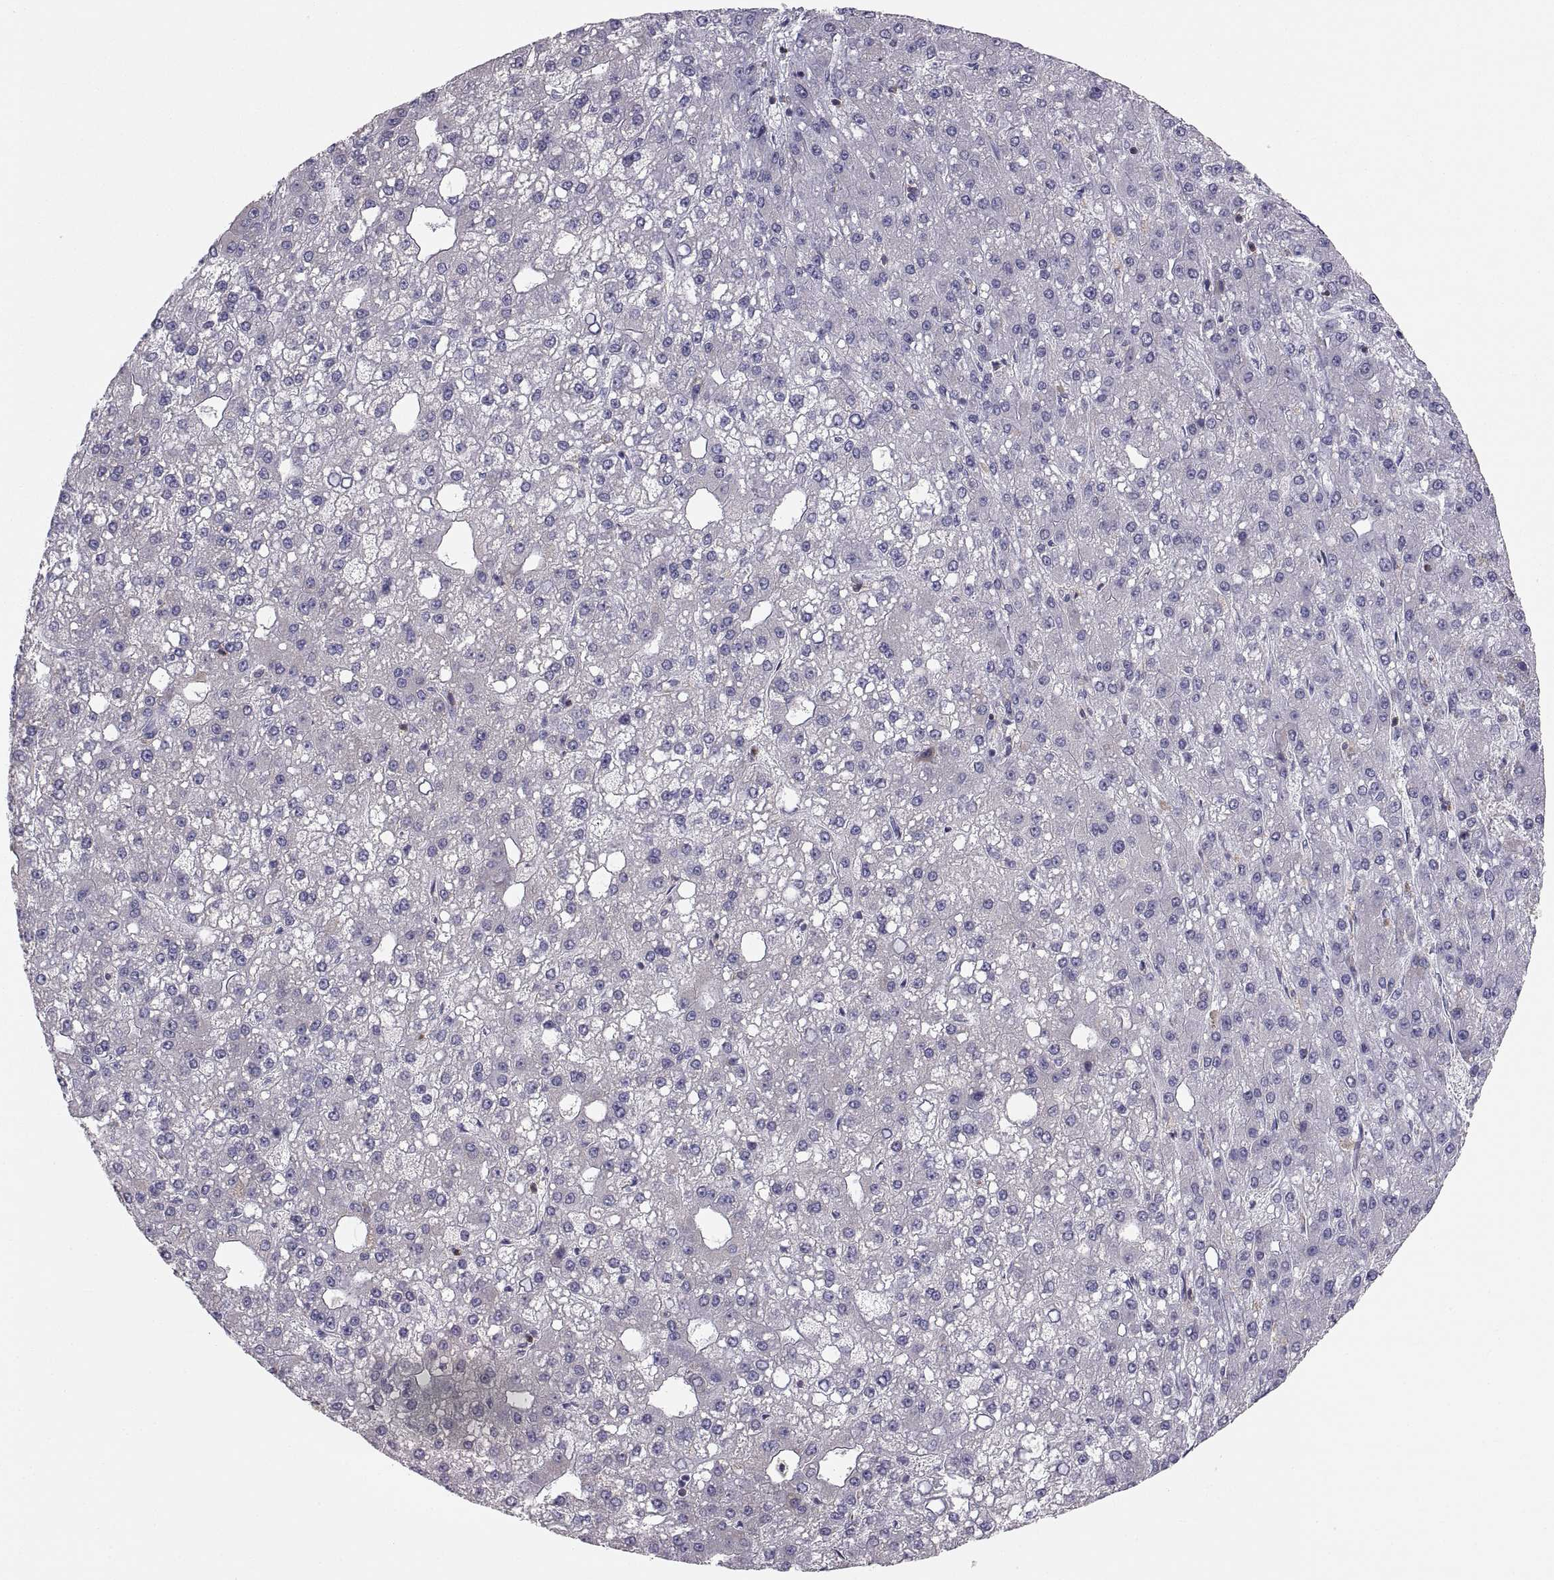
{"staining": {"intensity": "negative", "quantity": "none", "location": "none"}, "tissue": "liver cancer", "cell_type": "Tumor cells", "image_type": "cancer", "snomed": [{"axis": "morphology", "description": "Carcinoma, Hepatocellular, NOS"}, {"axis": "topography", "description": "Liver"}], "caption": "Micrograph shows no protein positivity in tumor cells of liver hepatocellular carcinoma tissue.", "gene": "ERO1A", "patient": {"sex": "male", "age": 67}}